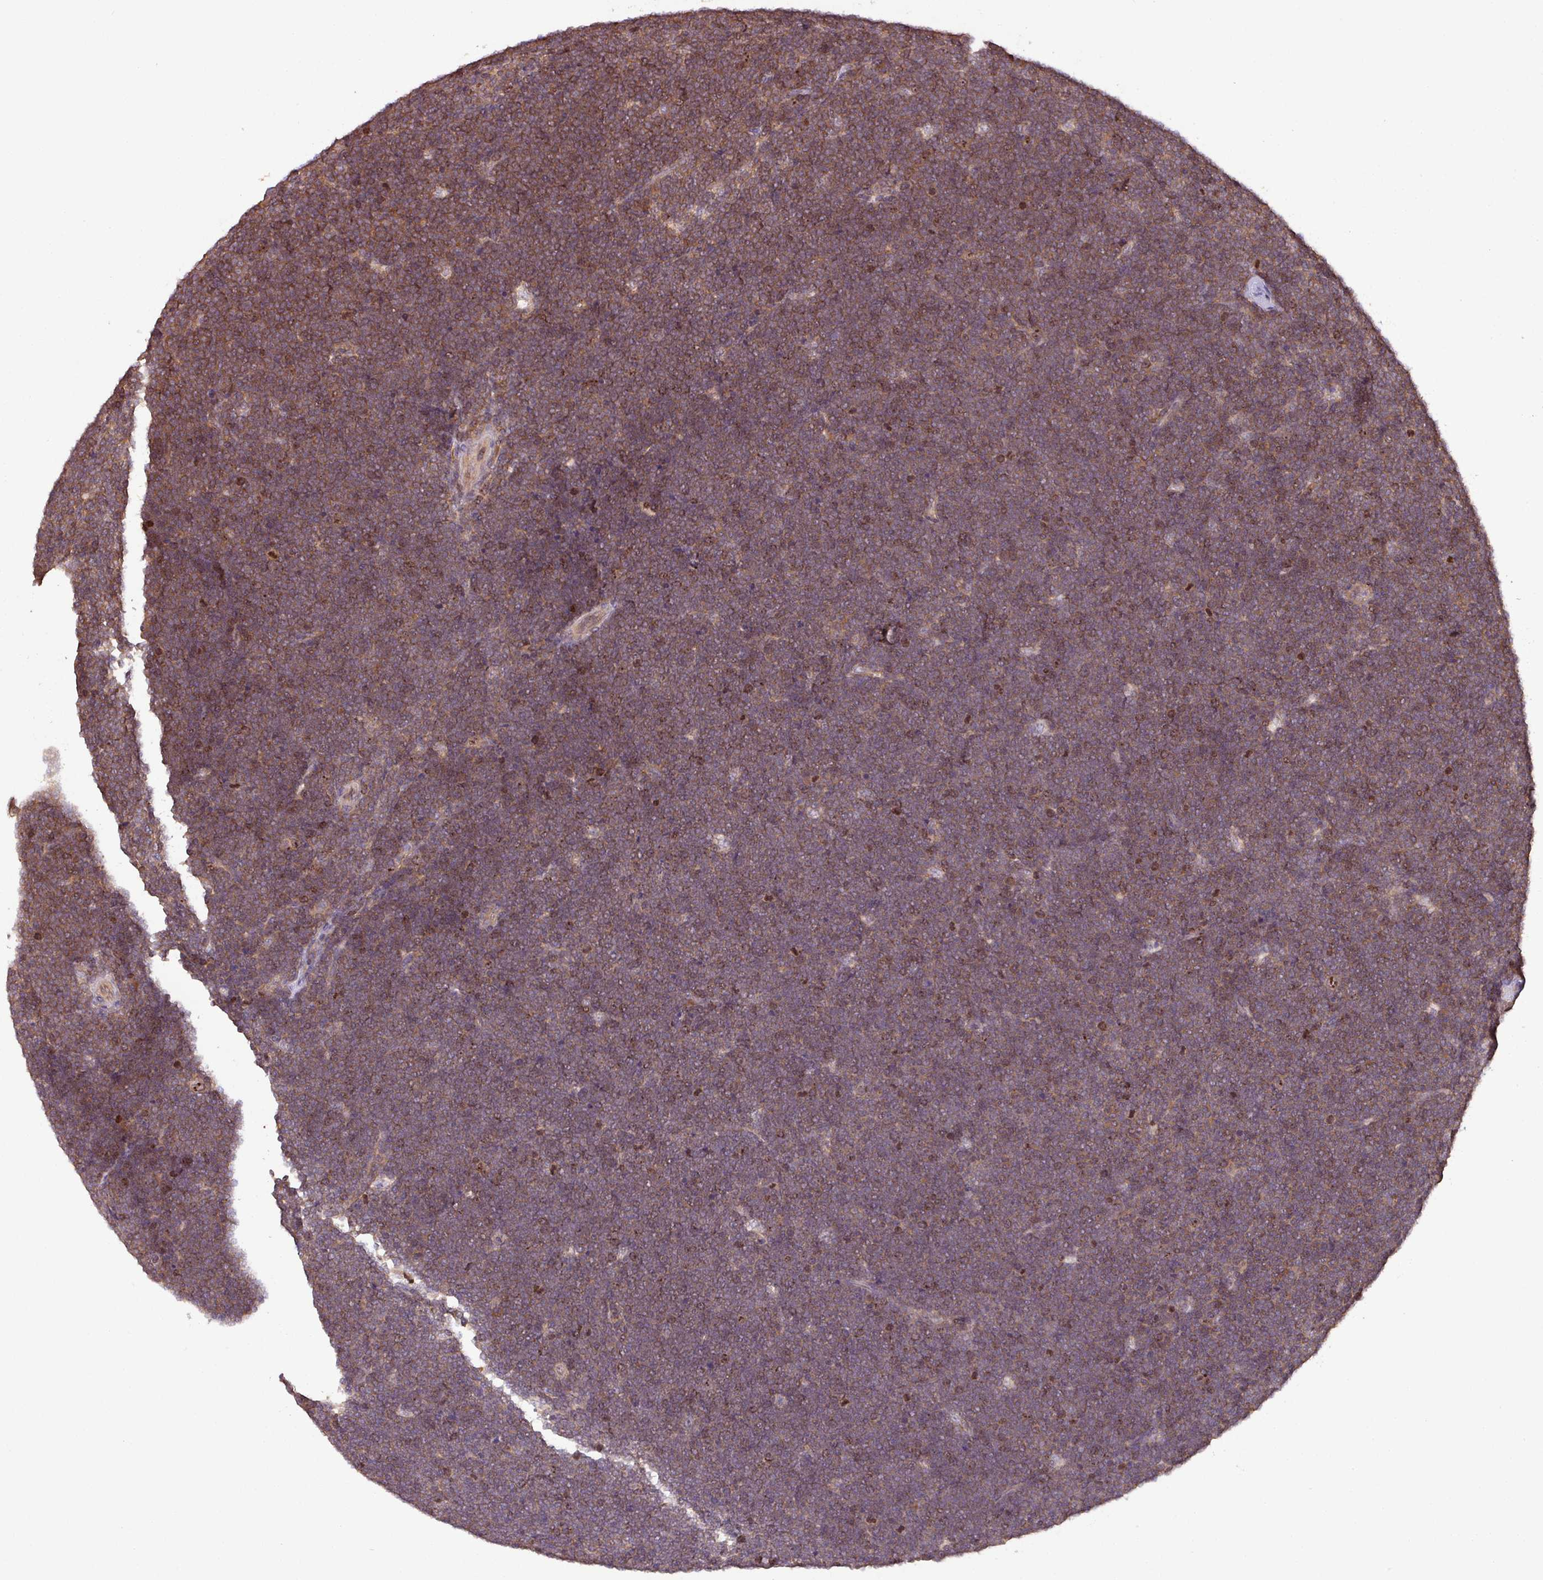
{"staining": {"intensity": "moderate", "quantity": "25%-75%", "location": "cytoplasmic/membranous"}, "tissue": "lymphoma", "cell_type": "Tumor cells", "image_type": "cancer", "snomed": [{"axis": "morphology", "description": "Malignant lymphoma, non-Hodgkin's type, High grade"}, {"axis": "topography", "description": "Lymph node"}], "caption": "About 25%-75% of tumor cells in human lymphoma exhibit moderate cytoplasmic/membranous protein positivity as visualized by brown immunohistochemical staining.", "gene": "VENTX", "patient": {"sex": "male", "age": 13}}